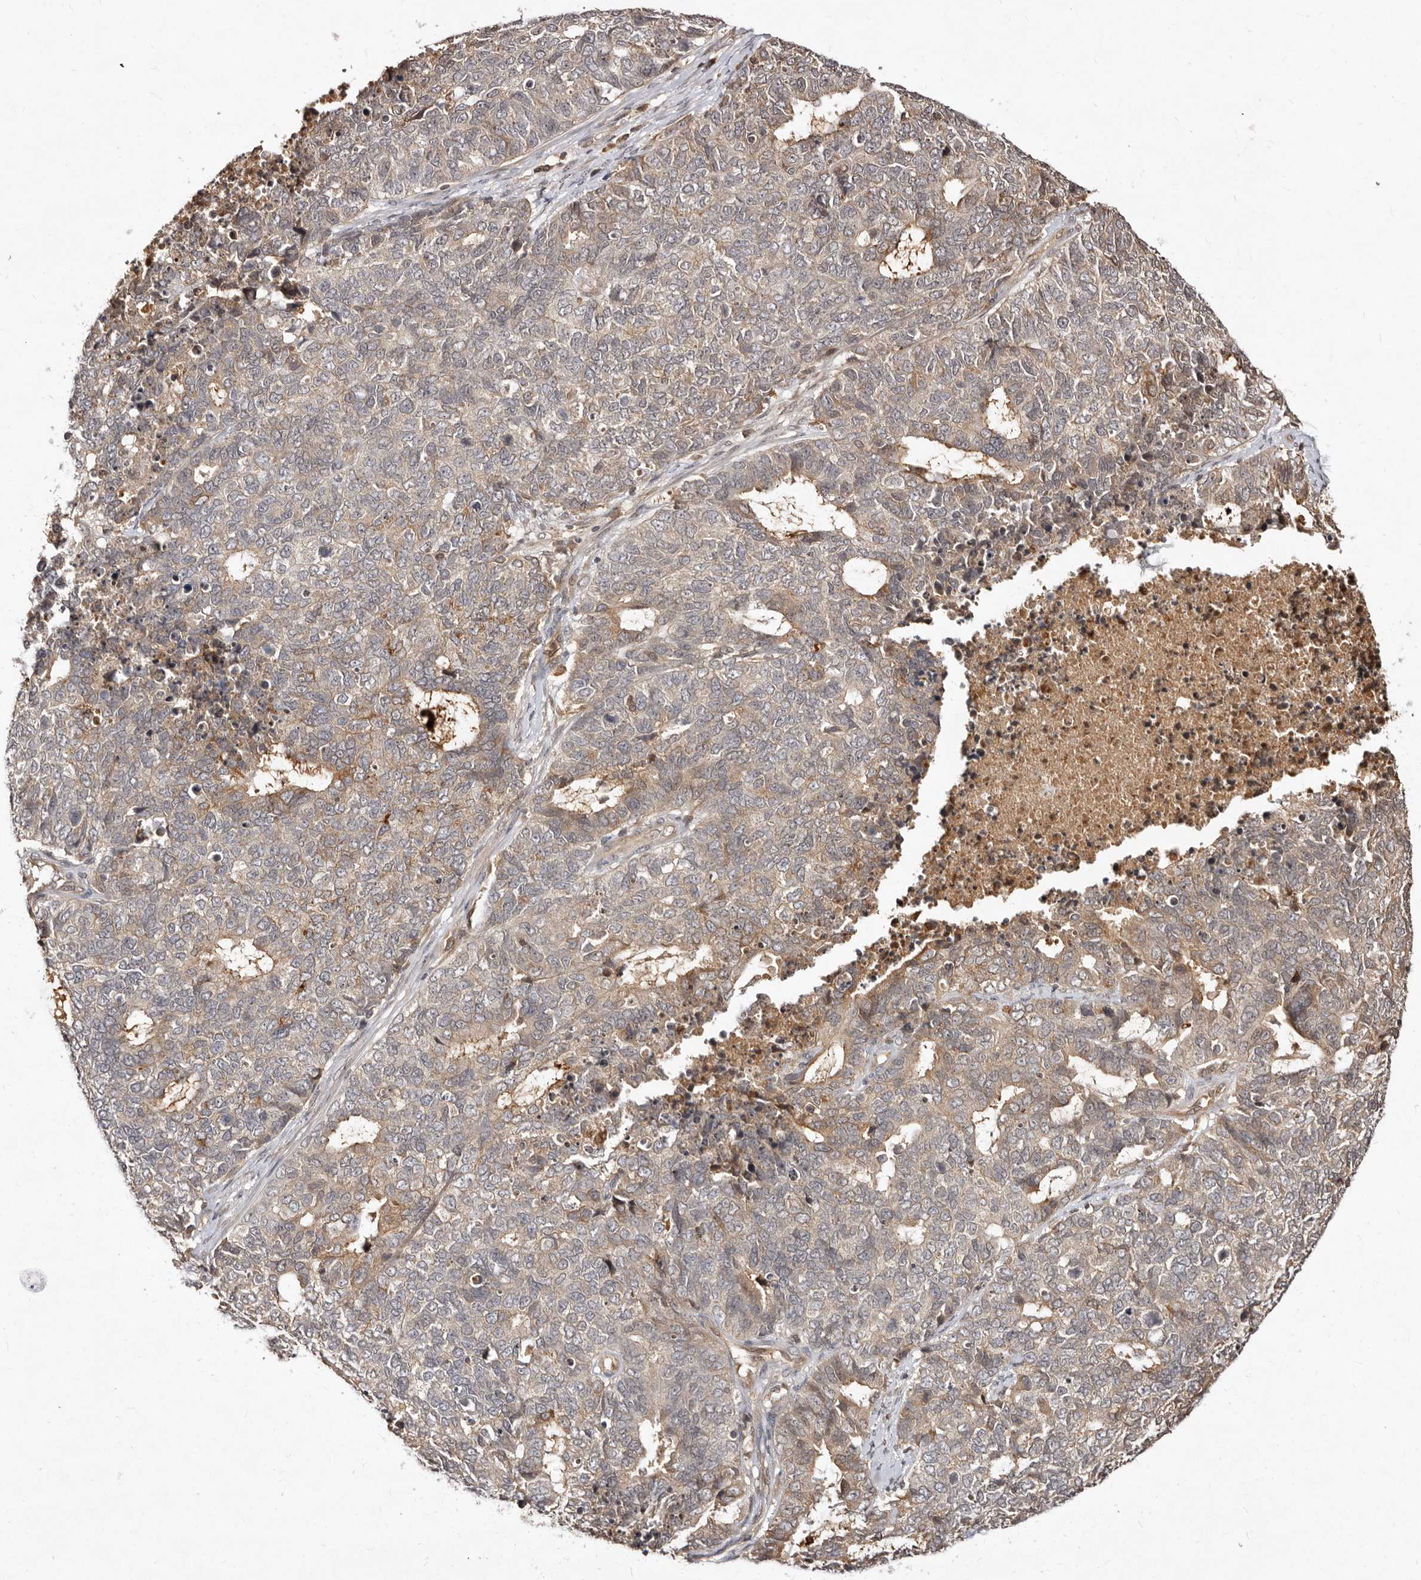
{"staining": {"intensity": "weak", "quantity": "<25%", "location": "cytoplasmic/membranous"}, "tissue": "cervical cancer", "cell_type": "Tumor cells", "image_type": "cancer", "snomed": [{"axis": "morphology", "description": "Squamous cell carcinoma, NOS"}, {"axis": "topography", "description": "Cervix"}], "caption": "The immunohistochemistry micrograph has no significant staining in tumor cells of cervical squamous cell carcinoma tissue.", "gene": "LCORL", "patient": {"sex": "female", "age": 63}}